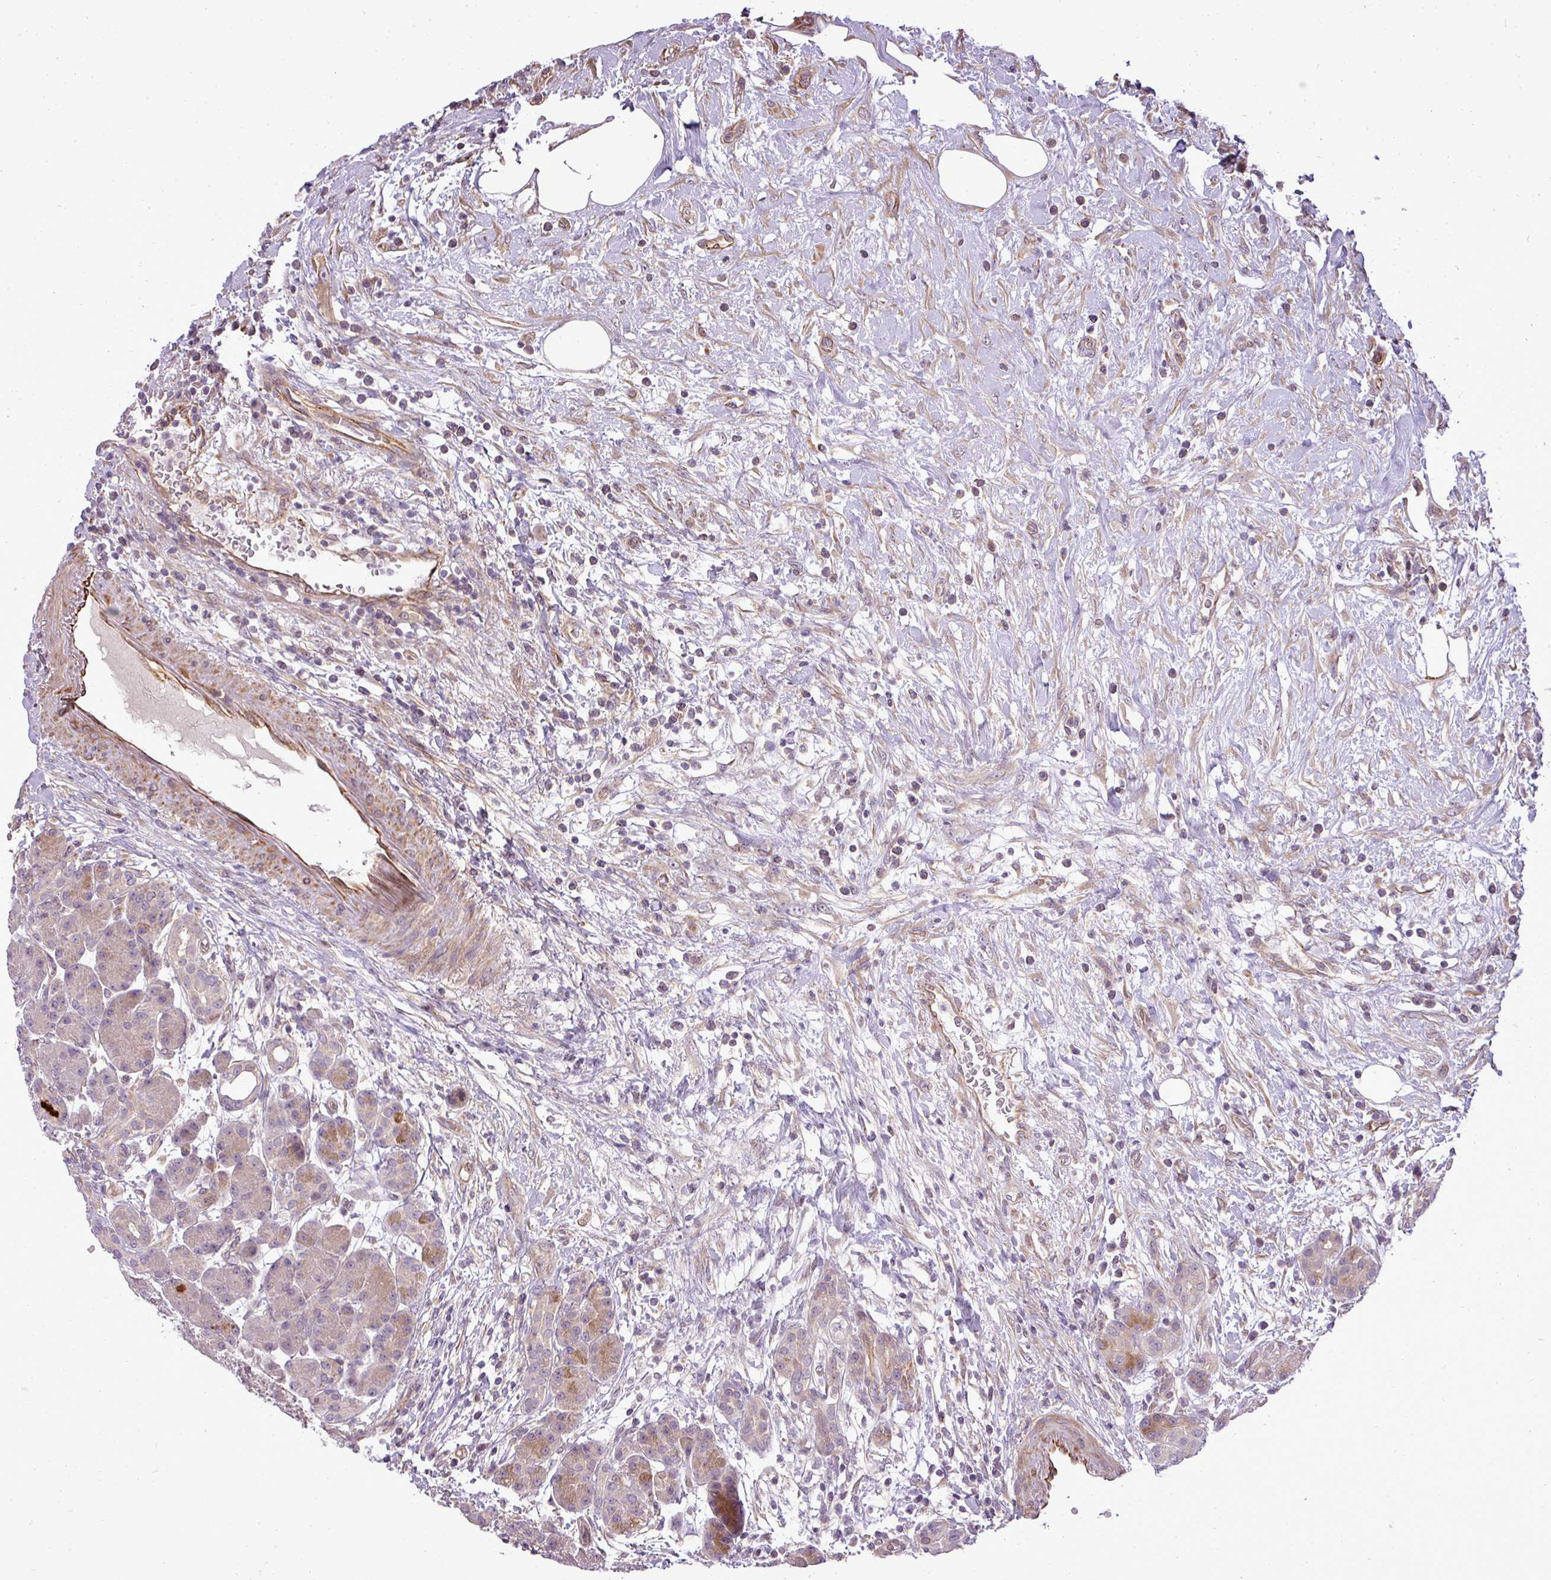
{"staining": {"intensity": "weak", "quantity": "<25%", "location": "cytoplasmic/membranous"}, "tissue": "pancreas", "cell_type": "Exocrine glandular cells", "image_type": "normal", "snomed": [{"axis": "morphology", "description": "Normal tissue, NOS"}, {"axis": "topography", "description": "Pancreas"}], "caption": "The histopathology image demonstrates no staining of exocrine glandular cells in unremarkable pancreas. The staining is performed using DAB (3,3'-diaminobenzidine) brown chromogen with nuclei counter-stained in using hematoxylin.", "gene": "PDRG1", "patient": {"sex": "male", "age": 63}}